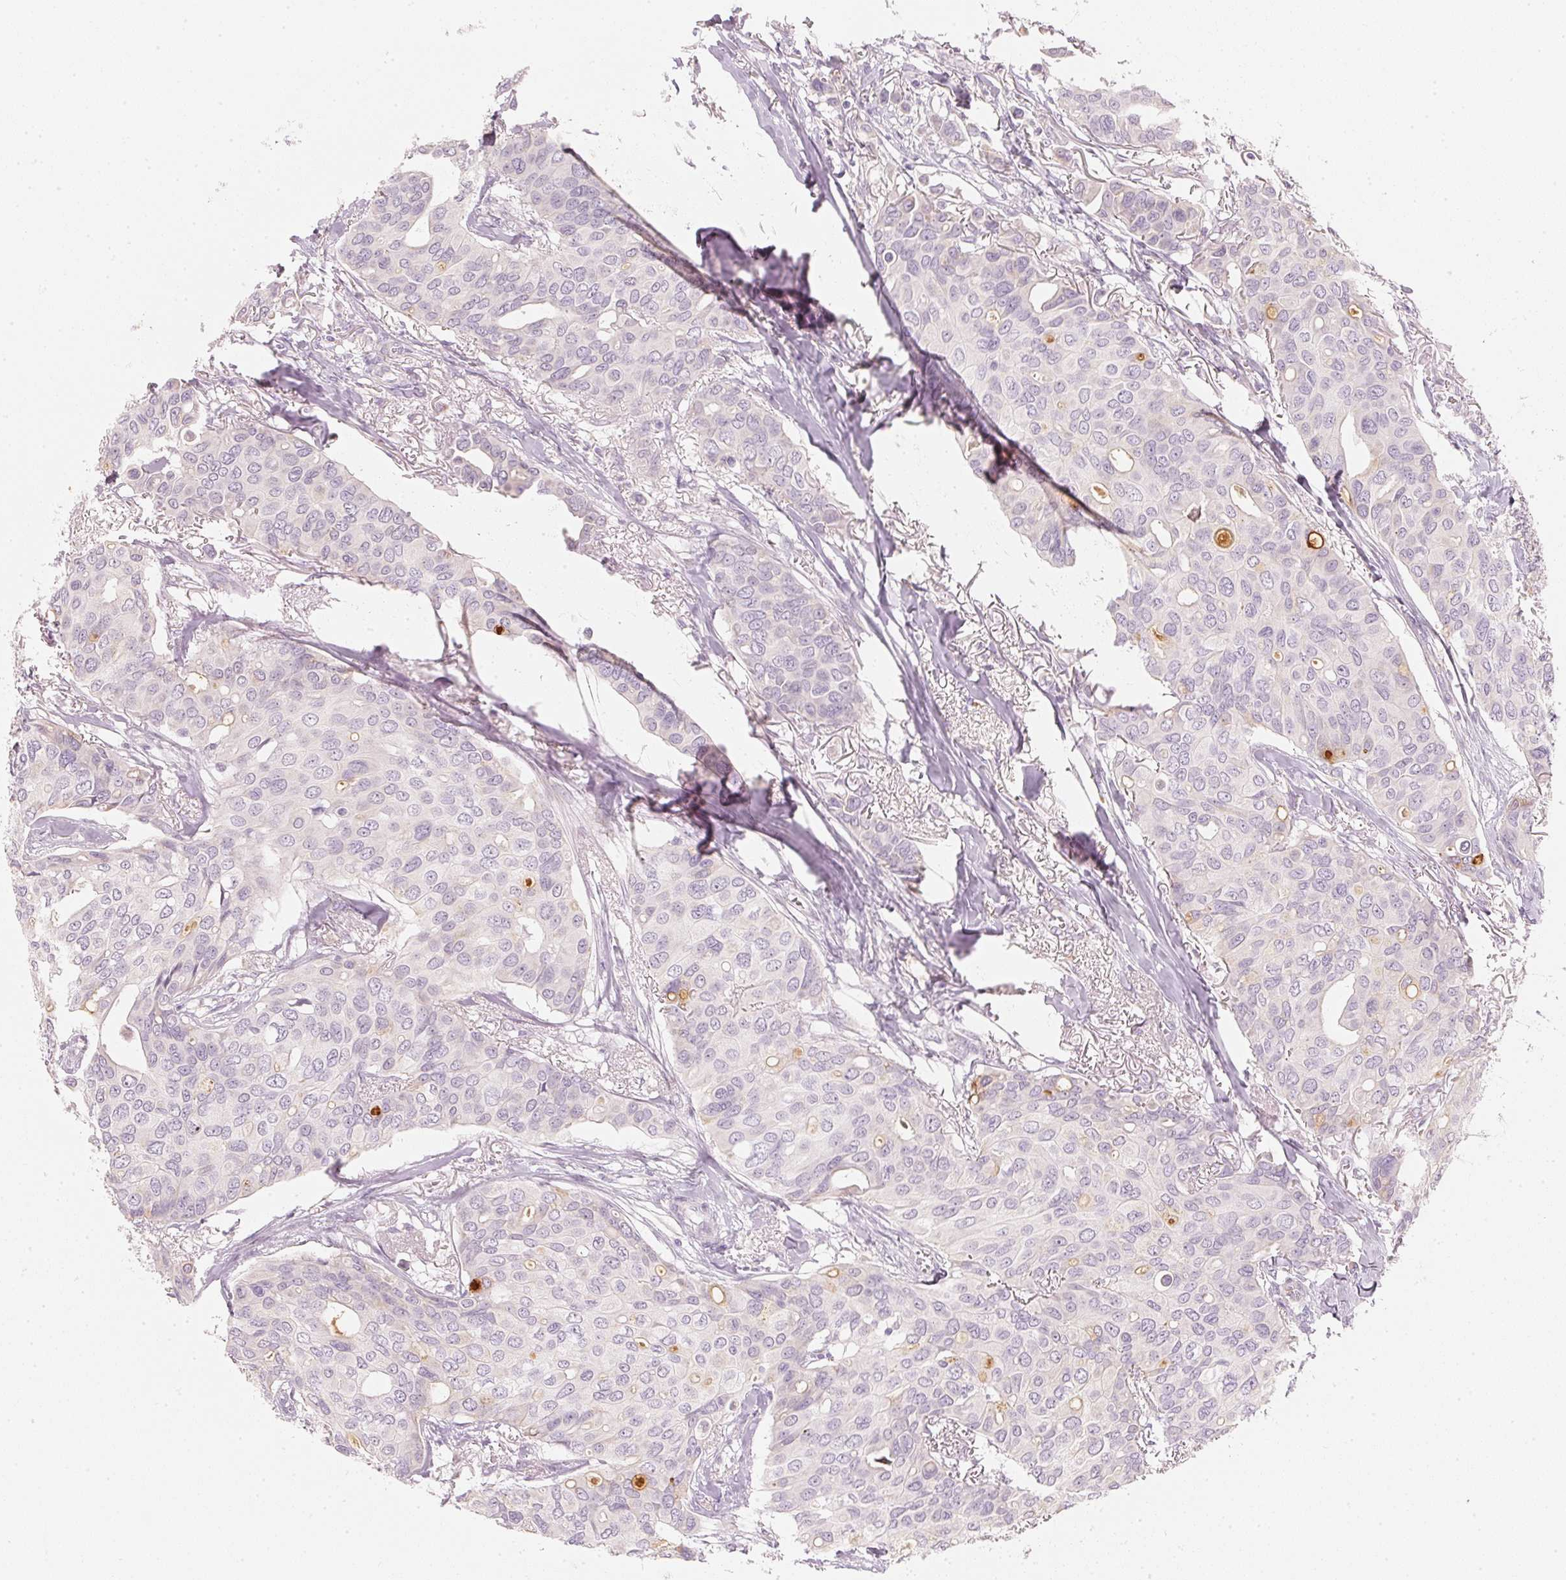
{"staining": {"intensity": "moderate", "quantity": "<25%", "location": "cytoplasmic/membranous"}, "tissue": "breast cancer", "cell_type": "Tumor cells", "image_type": "cancer", "snomed": [{"axis": "morphology", "description": "Duct carcinoma"}, {"axis": "topography", "description": "Breast"}], "caption": "The micrograph exhibits immunohistochemical staining of breast cancer. There is moderate cytoplasmic/membranous positivity is appreciated in about <25% of tumor cells.", "gene": "RMDN2", "patient": {"sex": "female", "age": 54}}